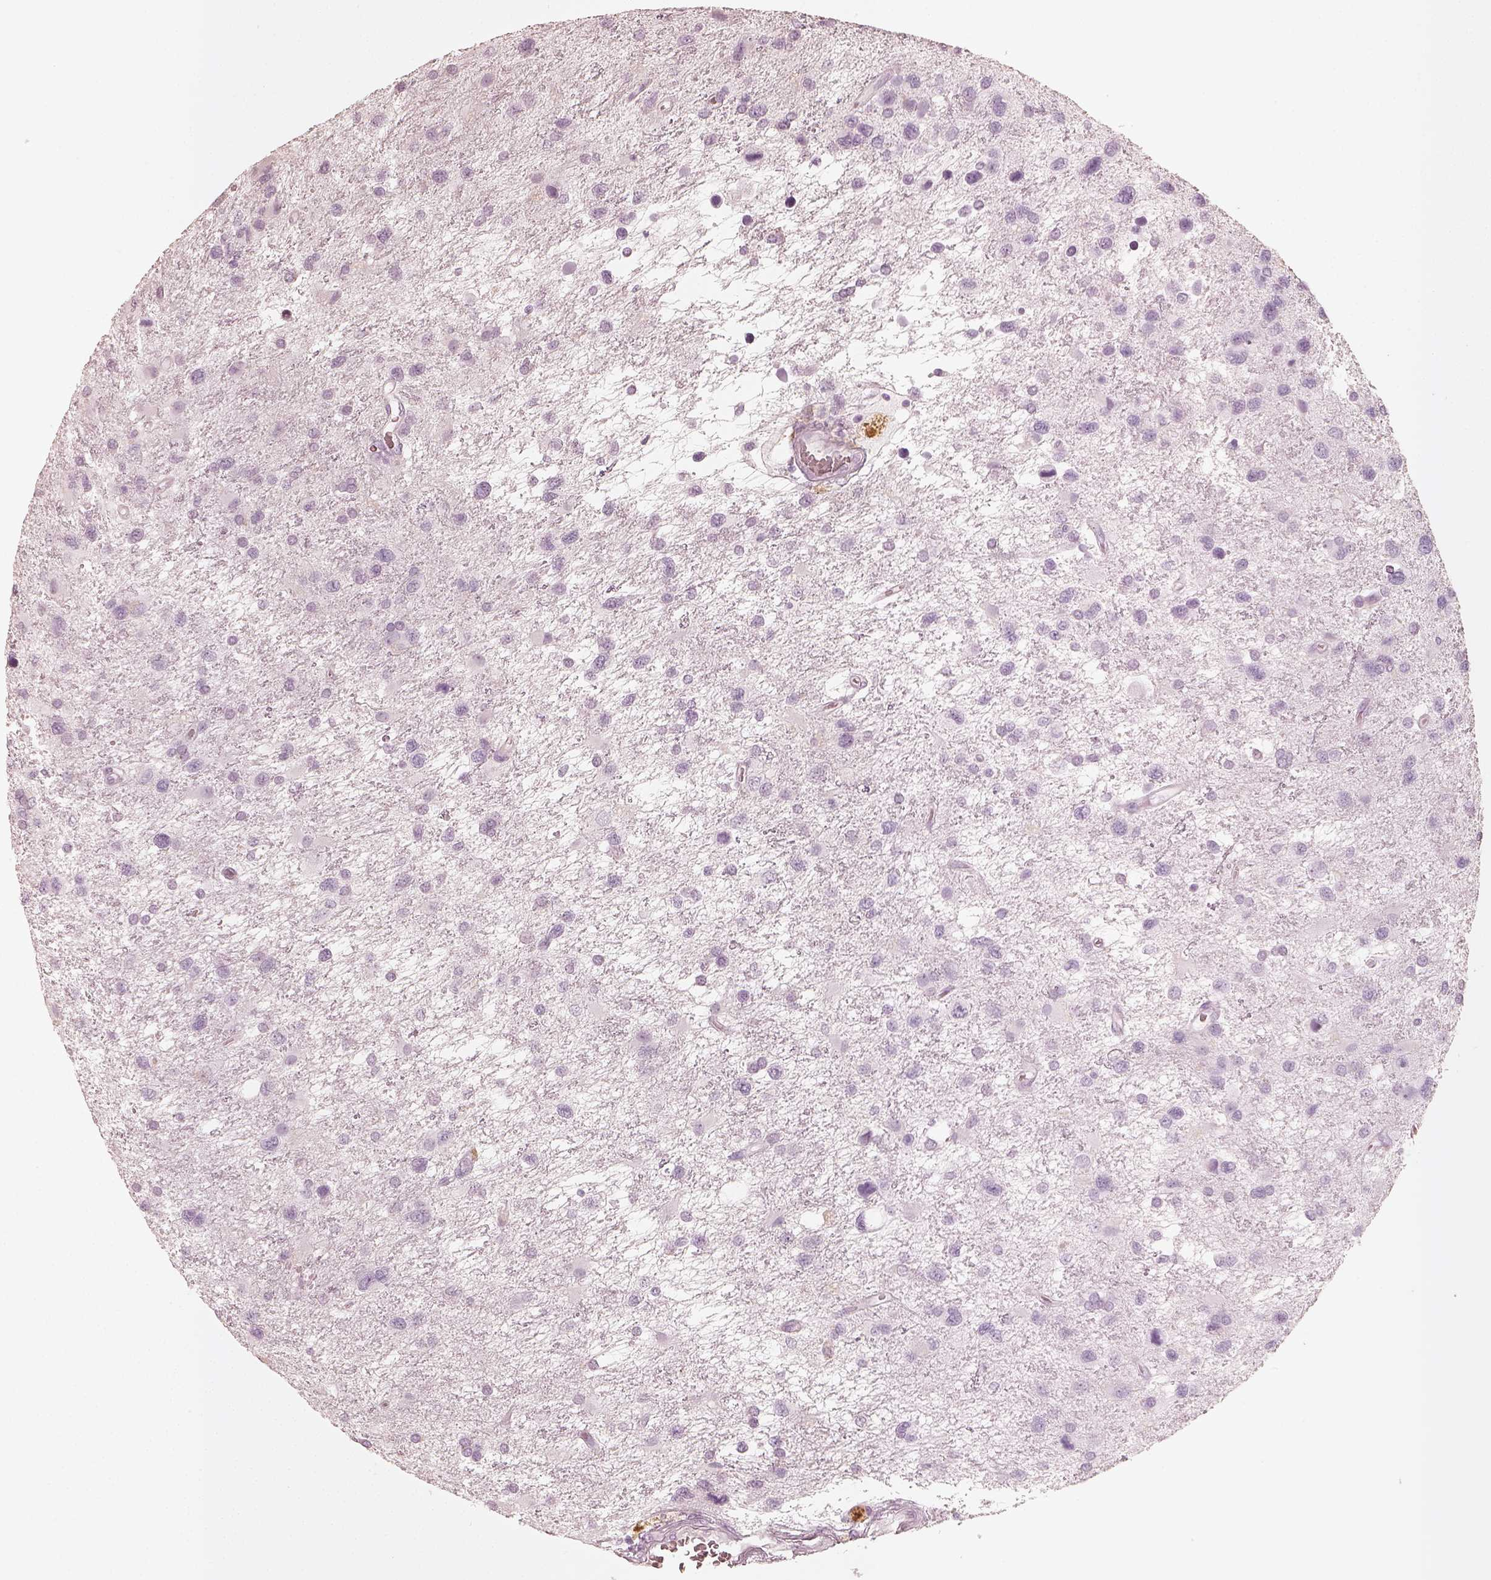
{"staining": {"intensity": "negative", "quantity": "none", "location": "none"}, "tissue": "glioma", "cell_type": "Tumor cells", "image_type": "cancer", "snomed": [{"axis": "morphology", "description": "Glioma, malignant, NOS"}, {"axis": "morphology", "description": "Glioma, malignant, High grade"}, {"axis": "topography", "description": "Brain"}], "caption": "High power microscopy micrograph of an immunohistochemistry (IHC) histopathology image of malignant glioma, revealing no significant expression in tumor cells.", "gene": "KRT72", "patient": {"sex": "female", "age": 71}}